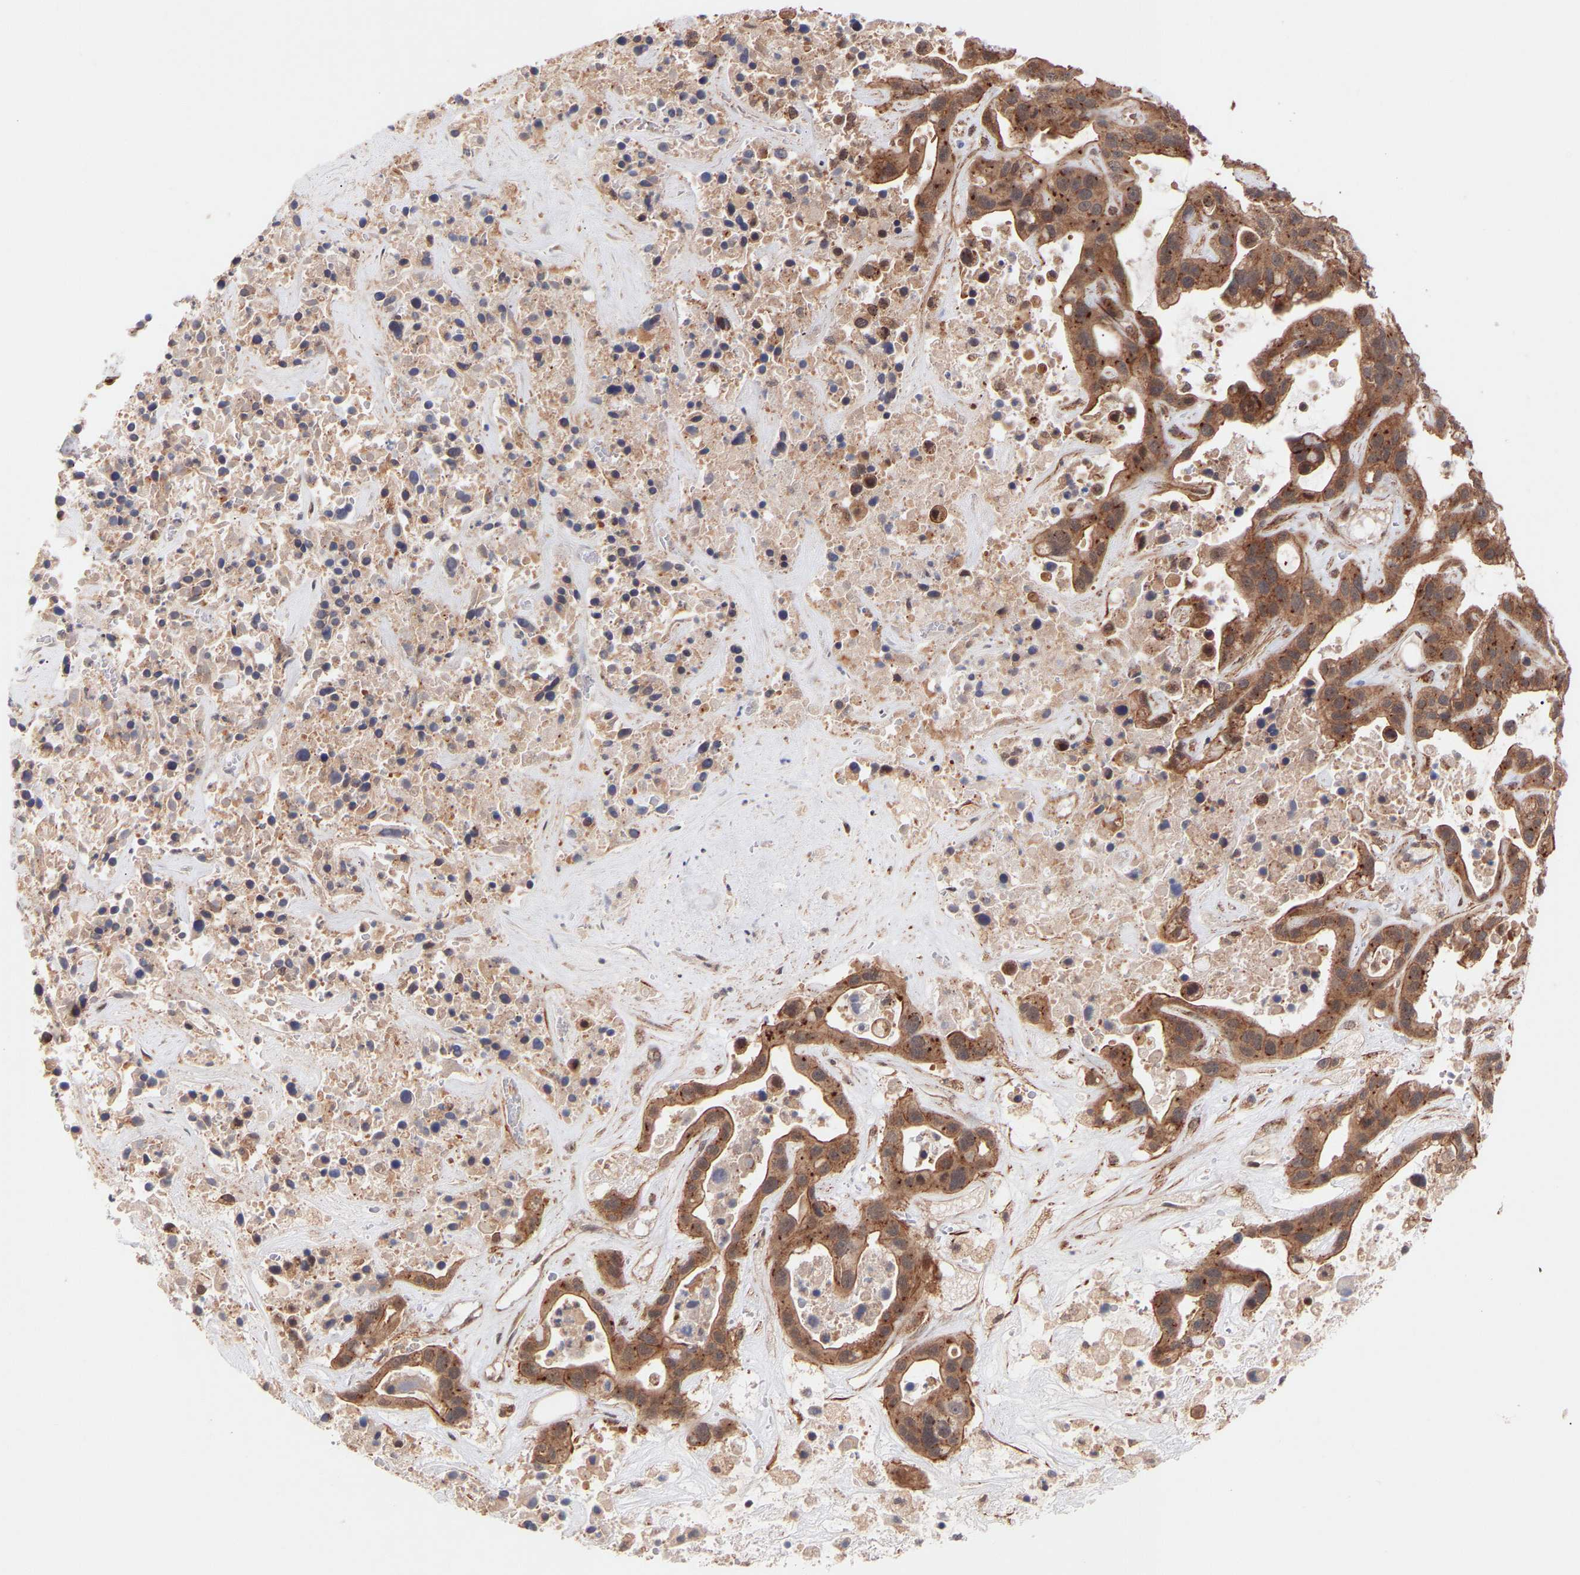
{"staining": {"intensity": "moderate", "quantity": ">75%", "location": "cytoplasmic/membranous"}, "tissue": "liver cancer", "cell_type": "Tumor cells", "image_type": "cancer", "snomed": [{"axis": "morphology", "description": "Cholangiocarcinoma"}, {"axis": "topography", "description": "Liver"}], "caption": "The immunohistochemical stain shows moderate cytoplasmic/membranous positivity in tumor cells of liver cancer tissue. Nuclei are stained in blue.", "gene": "PDLIM5", "patient": {"sex": "female", "age": 65}}